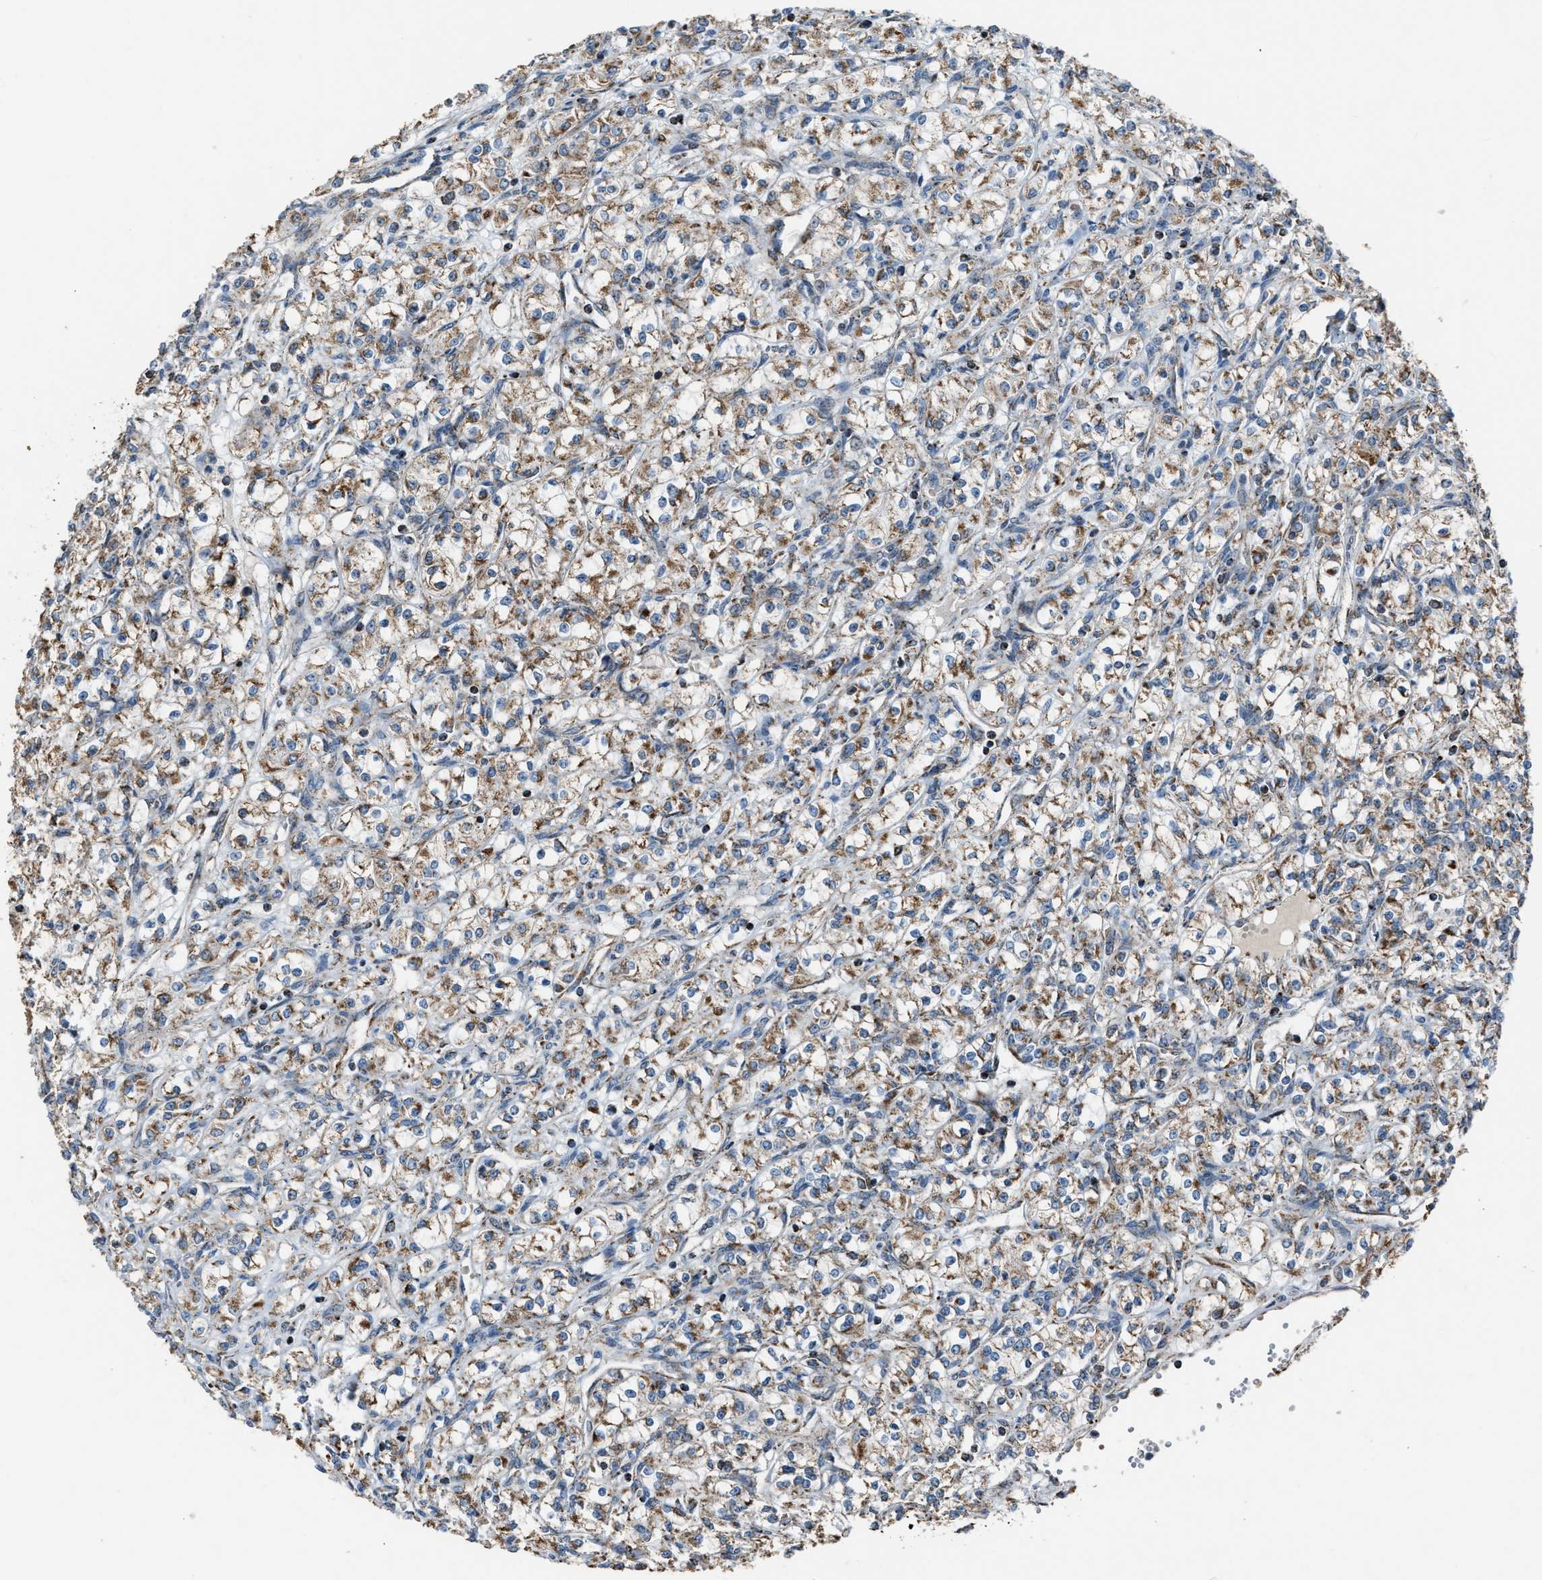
{"staining": {"intensity": "moderate", "quantity": ">75%", "location": "cytoplasmic/membranous"}, "tissue": "renal cancer", "cell_type": "Tumor cells", "image_type": "cancer", "snomed": [{"axis": "morphology", "description": "Adenocarcinoma, NOS"}, {"axis": "topography", "description": "Kidney"}], "caption": "Immunohistochemistry (DAB) staining of renal adenocarcinoma shows moderate cytoplasmic/membranous protein staining in approximately >75% of tumor cells.", "gene": "CHN2", "patient": {"sex": "male", "age": 77}}